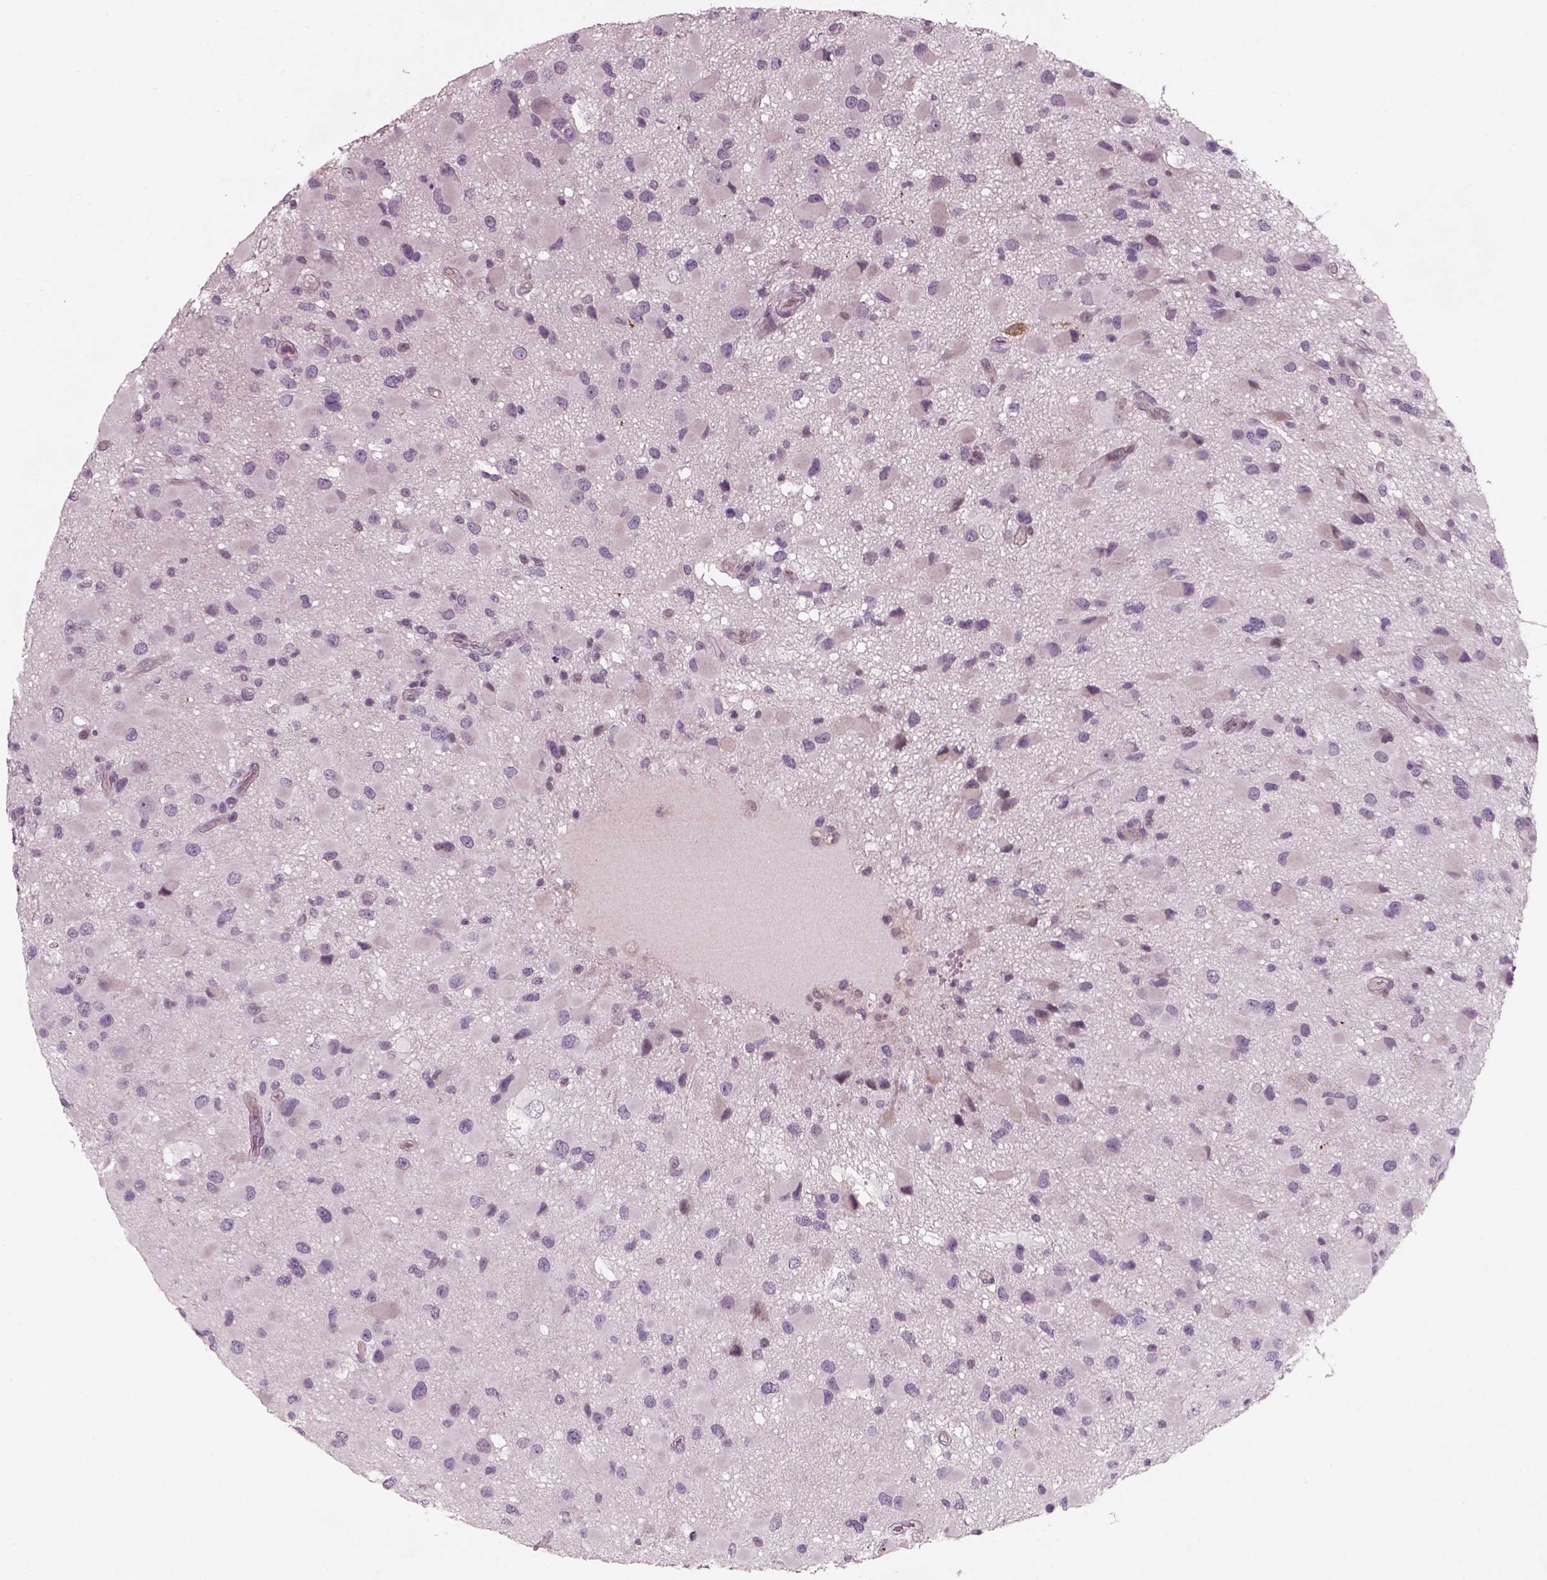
{"staining": {"intensity": "negative", "quantity": "none", "location": "none"}, "tissue": "glioma", "cell_type": "Tumor cells", "image_type": "cancer", "snomed": [{"axis": "morphology", "description": "Glioma, malignant, Low grade"}, {"axis": "topography", "description": "Brain"}], "caption": "Immunohistochemical staining of glioma exhibits no significant expression in tumor cells.", "gene": "PENK", "patient": {"sex": "female", "age": 32}}